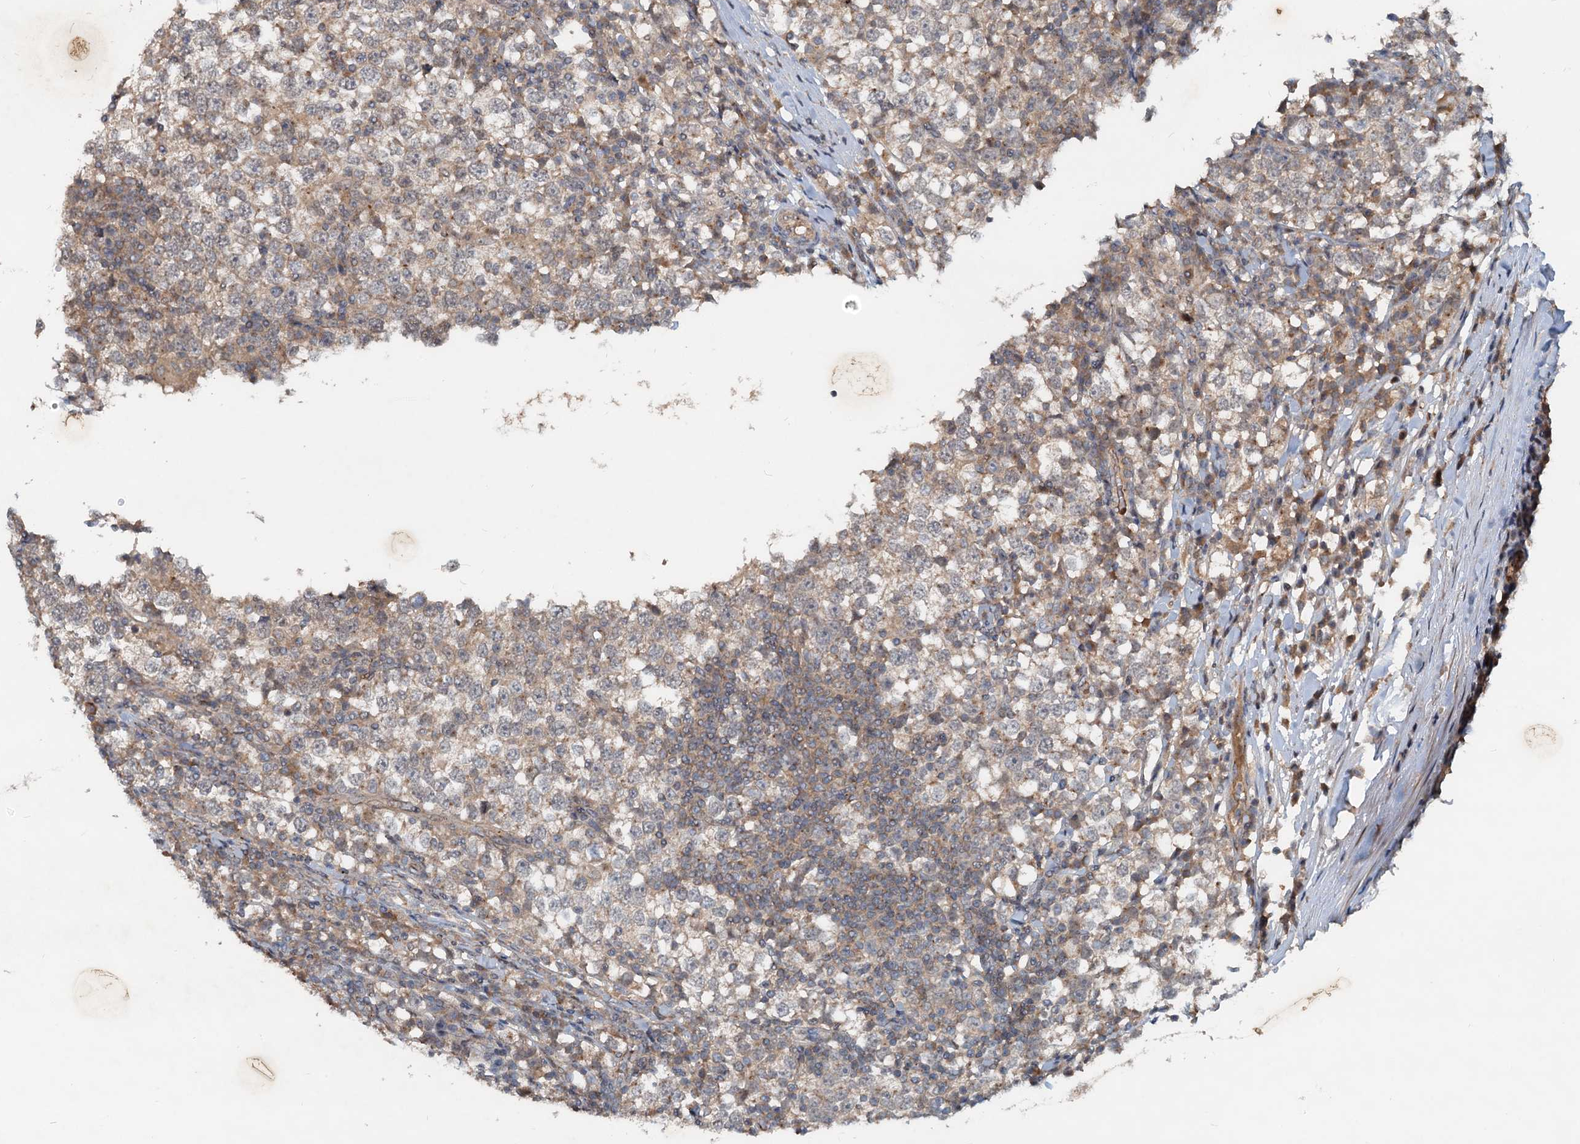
{"staining": {"intensity": "weak", "quantity": ">75%", "location": "cytoplasmic/membranous"}, "tissue": "testis cancer", "cell_type": "Tumor cells", "image_type": "cancer", "snomed": [{"axis": "morphology", "description": "Seminoma, NOS"}, {"axis": "topography", "description": "Testis"}], "caption": "Seminoma (testis) was stained to show a protein in brown. There is low levels of weak cytoplasmic/membranous positivity in approximately >75% of tumor cells.", "gene": "CEP68", "patient": {"sex": "male", "age": 65}}